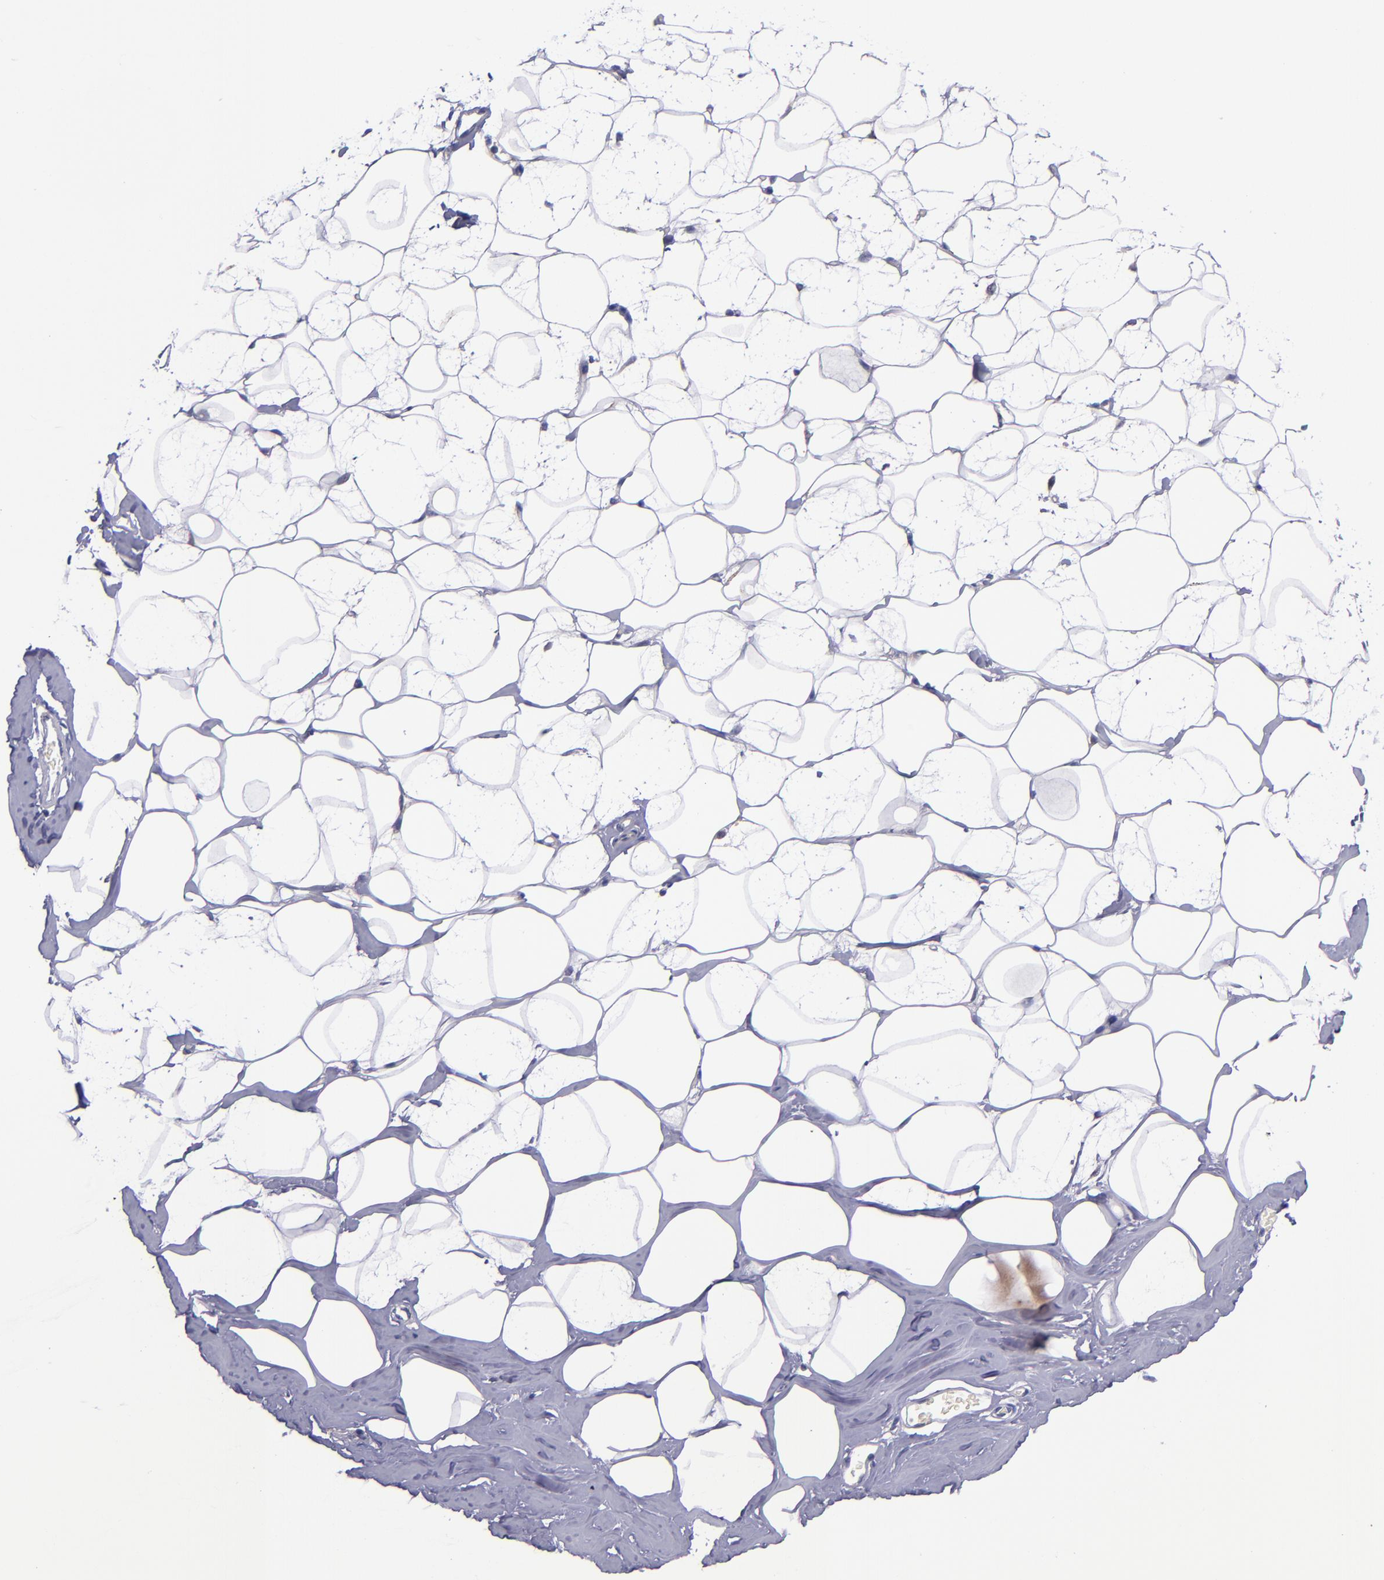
{"staining": {"intensity": "negative", "quantity": "none", "location": "none"}, "tissue": "breast", "cell_type": "Adipocytes", "image_type": "normal", "snomed": [{"axis": "morphology", "description": "Normal tissue, NOS"}, {"axis": "morphology", "description": "Fibrosis, NOS"}, {"axis": "topography", "description": "Breast"}], "caption": "Histopathology image shows no protein positivity in adipocytes of normal breast. (DAB (3,3'-diaminobenzidine) immunohistochemistry (IHC) with hematoxylin counter stain).", "gene": "RBP4", "patient": {"sex": "female", "age": 39}}